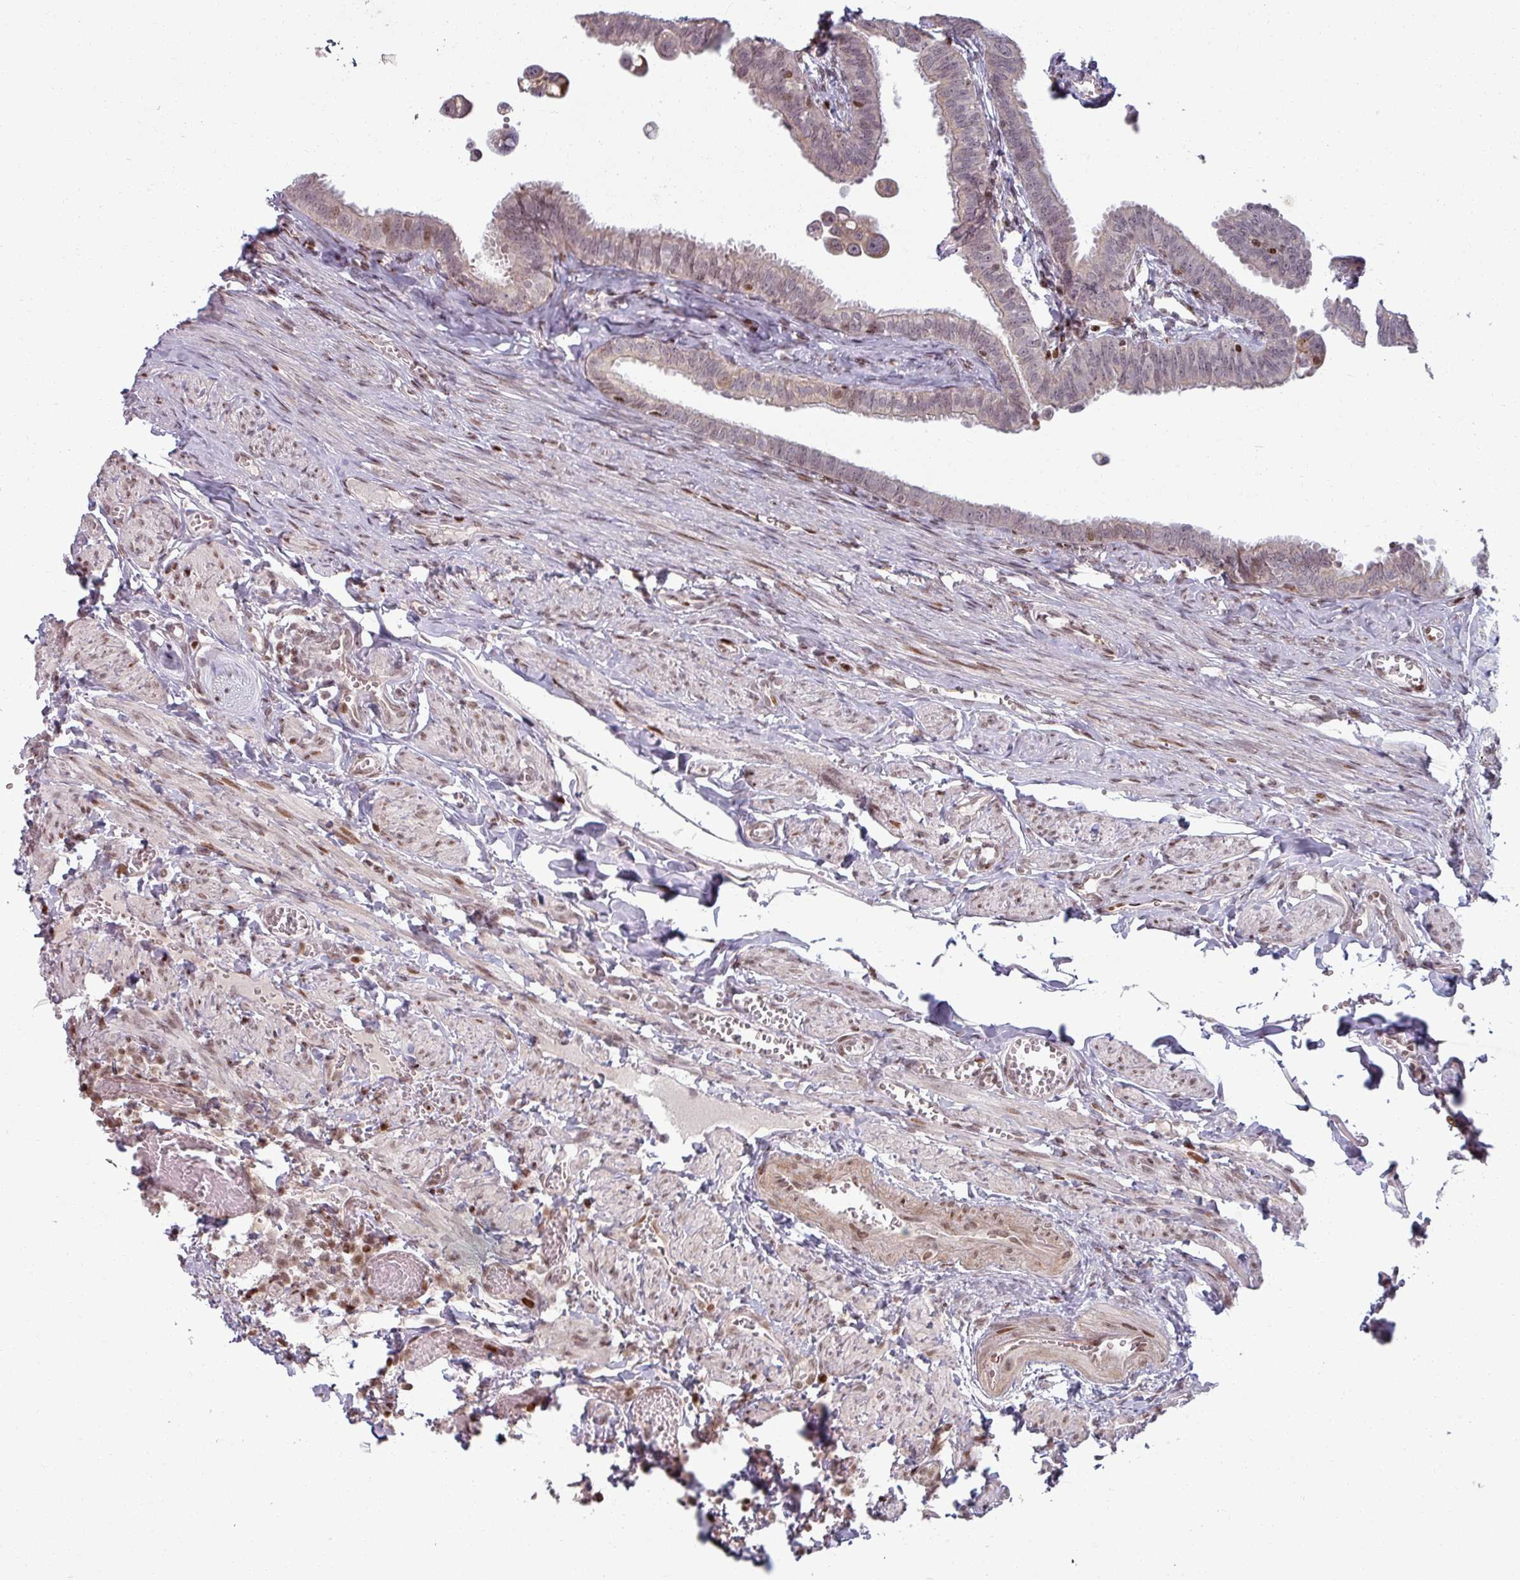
{"staining": {"intensity": "moderate", "quantity": "25%-75%", "location": "nuclear"}, "tissue": "fallopian tube", "cell_type": "Glandular cells", "image_type": "normal", "snomed": [{"axis": "morphology", "description": "Normal tissue, NOS"}, {"axis": "morphology", "description": "Carcinoma, NOS"}, {"axis": "topography", "description": "Fallopian tube"}, {"axis": "topography", "description": "Ovary"}], "caption": "Fallopian tube was stained to show a protein in brown. There is medium levels of moderate nuclear positivity in about 25%-75% of glandular cells. (Stains: DAB in brown, nuclei in blue, Microscopy: brightfield microscopy at high magnification).", "gene": "NCOR1", "patient": {"sex": "female", "age": 59}}